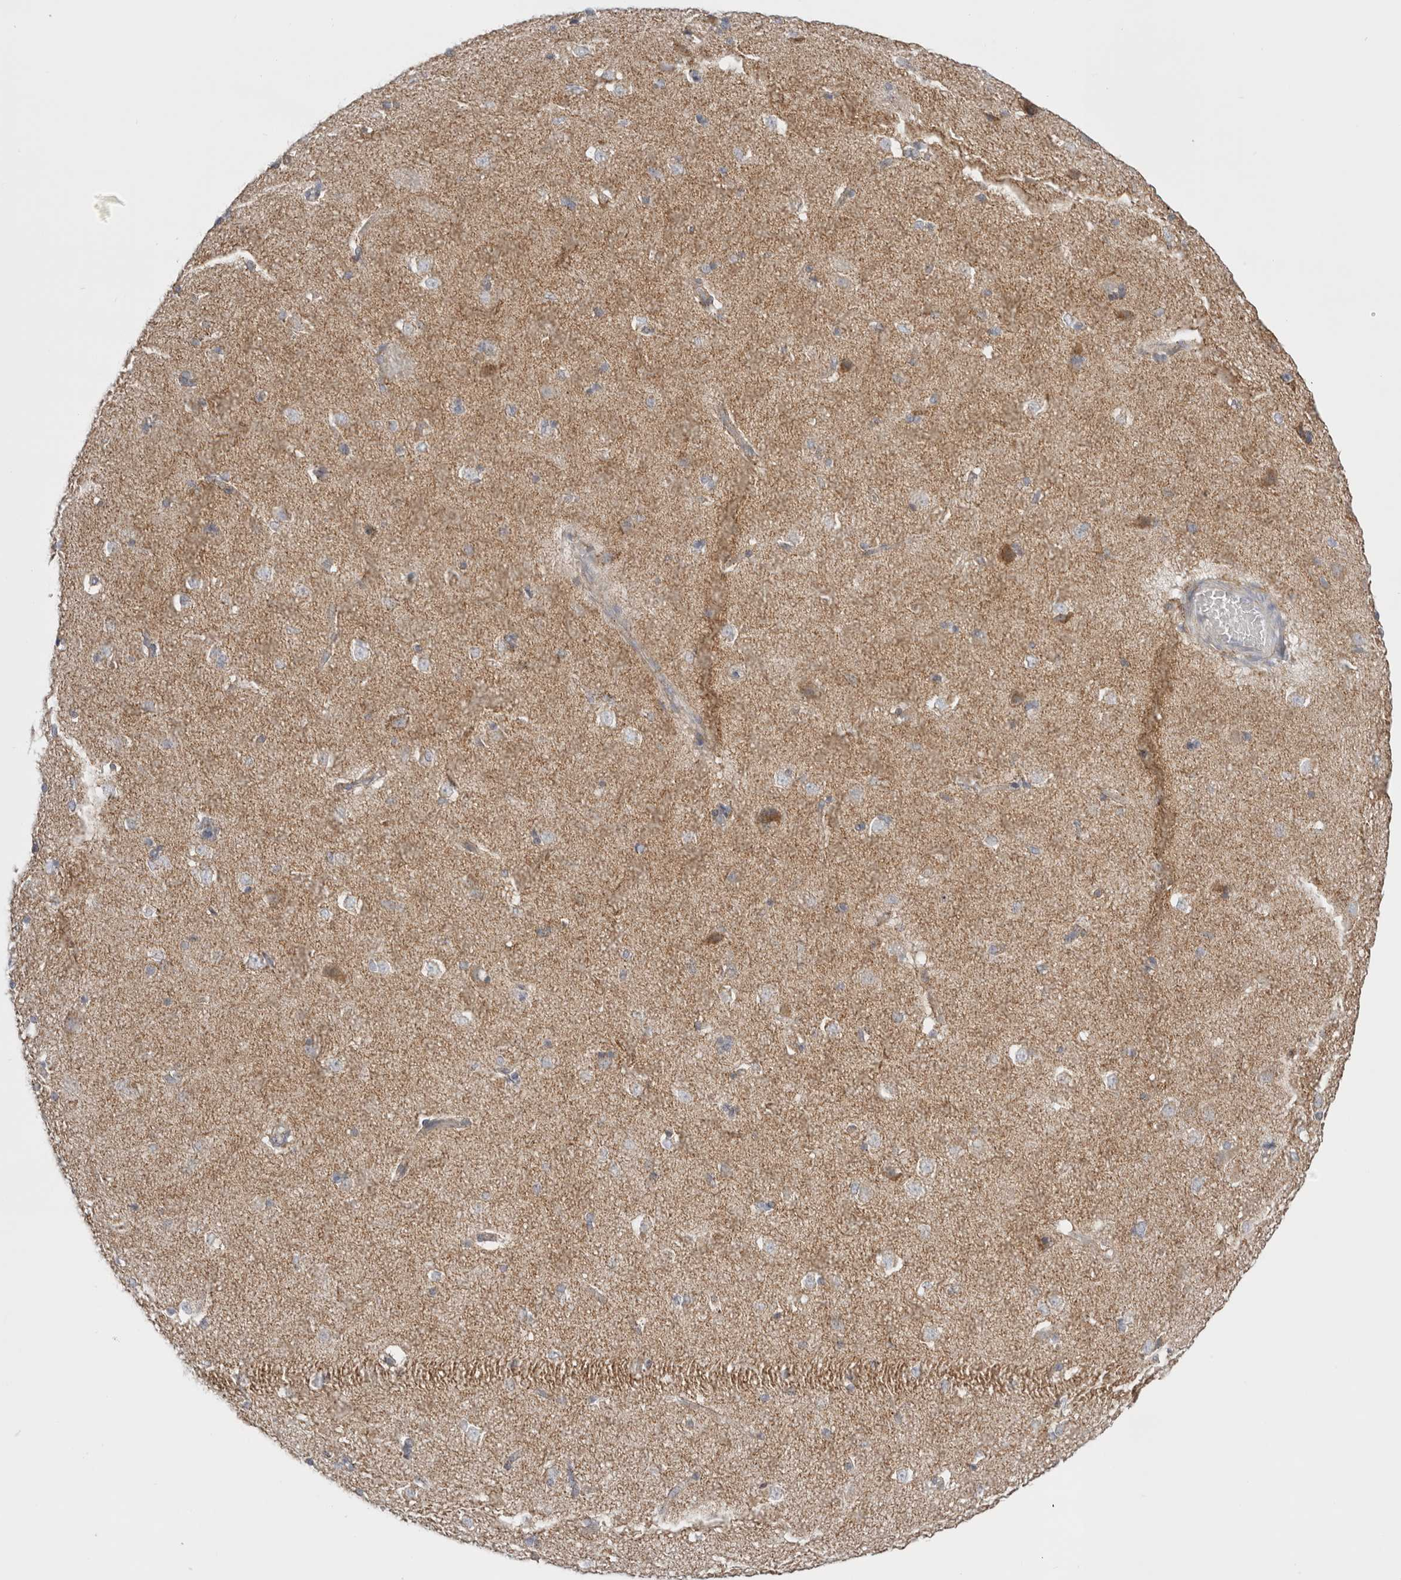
{"staining": {"intensity": "weak", "quantity": "<25%", "location": "cytoplasmic/membranous"}, "tissue": "caudate", "cell_type": "Glial cells", "image_type": "normal", "snomed": [{"axis": "morphology", "description": "Normal tissue, NOS"}, {"axis": "topography", "description": "Lateral ventricle wall"}], "caption": "Glial cells are negative for brown protein staining in benign caudate. Brightfield microscopy of immunohistochemistry (IHC) stained with DAB (3,3'-diaminobenzidine) (brown) and hematoxylin (blue), captured at high magnification.", "gene": "FAHD1", "patient": {"sex": "female", "age": 19}}